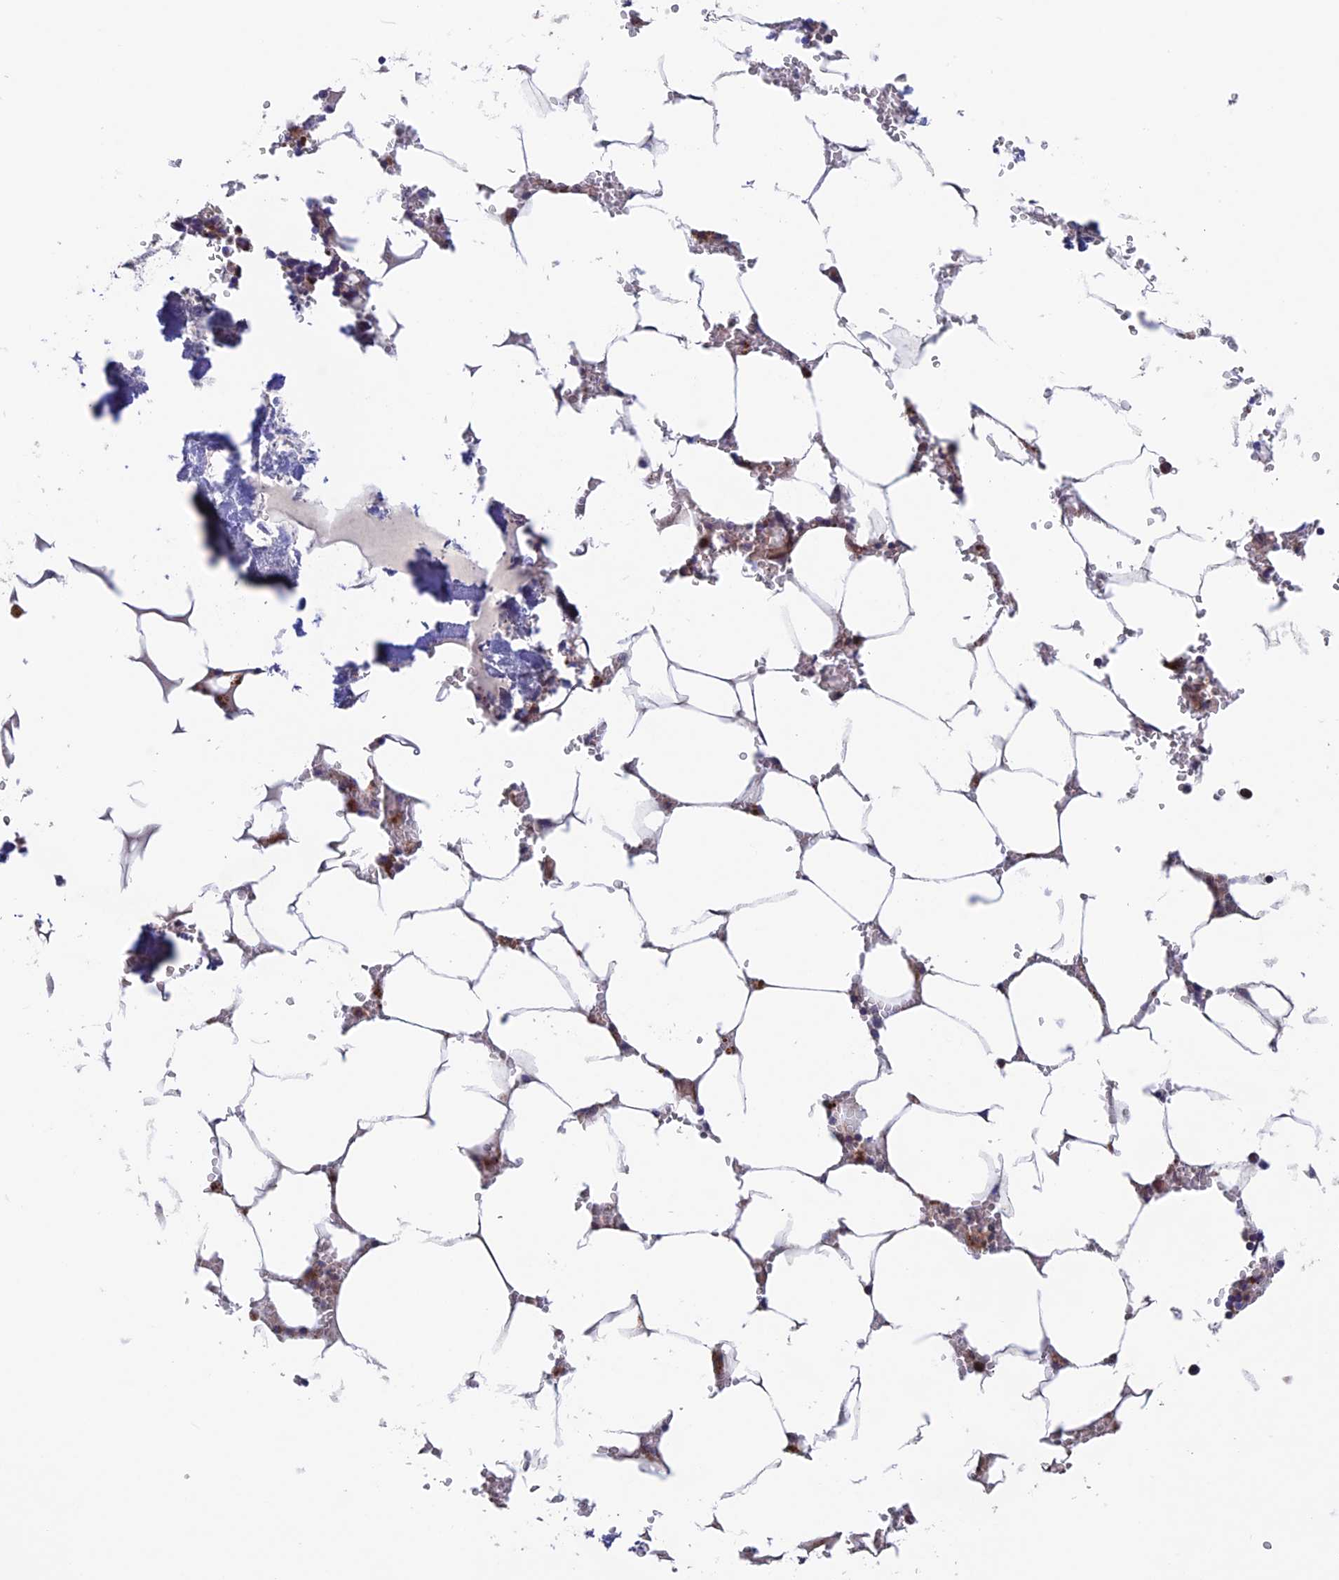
{"staining": {"intensity": "moderate", "quantity": "<25%", "location": "cytoplasmic/membranous"}, "tissue": "bone marrow", "cell_type": "Hematopoietic cells", "image_type": "normal", "snomed": [{"axis": "morphology", "description": "Normal tissue, NOS"}, {"axis": "topography", "description": "Bone marrow"}], "caption": "DAB immunohistochemical staining of normal bone marrow demonstrates moderate cytoplasmic/membranous protein staining in approximately <25% of hematopoietic cells.", "gene": "MRPL1", "patient": {"sex": "male", "age": 70}}